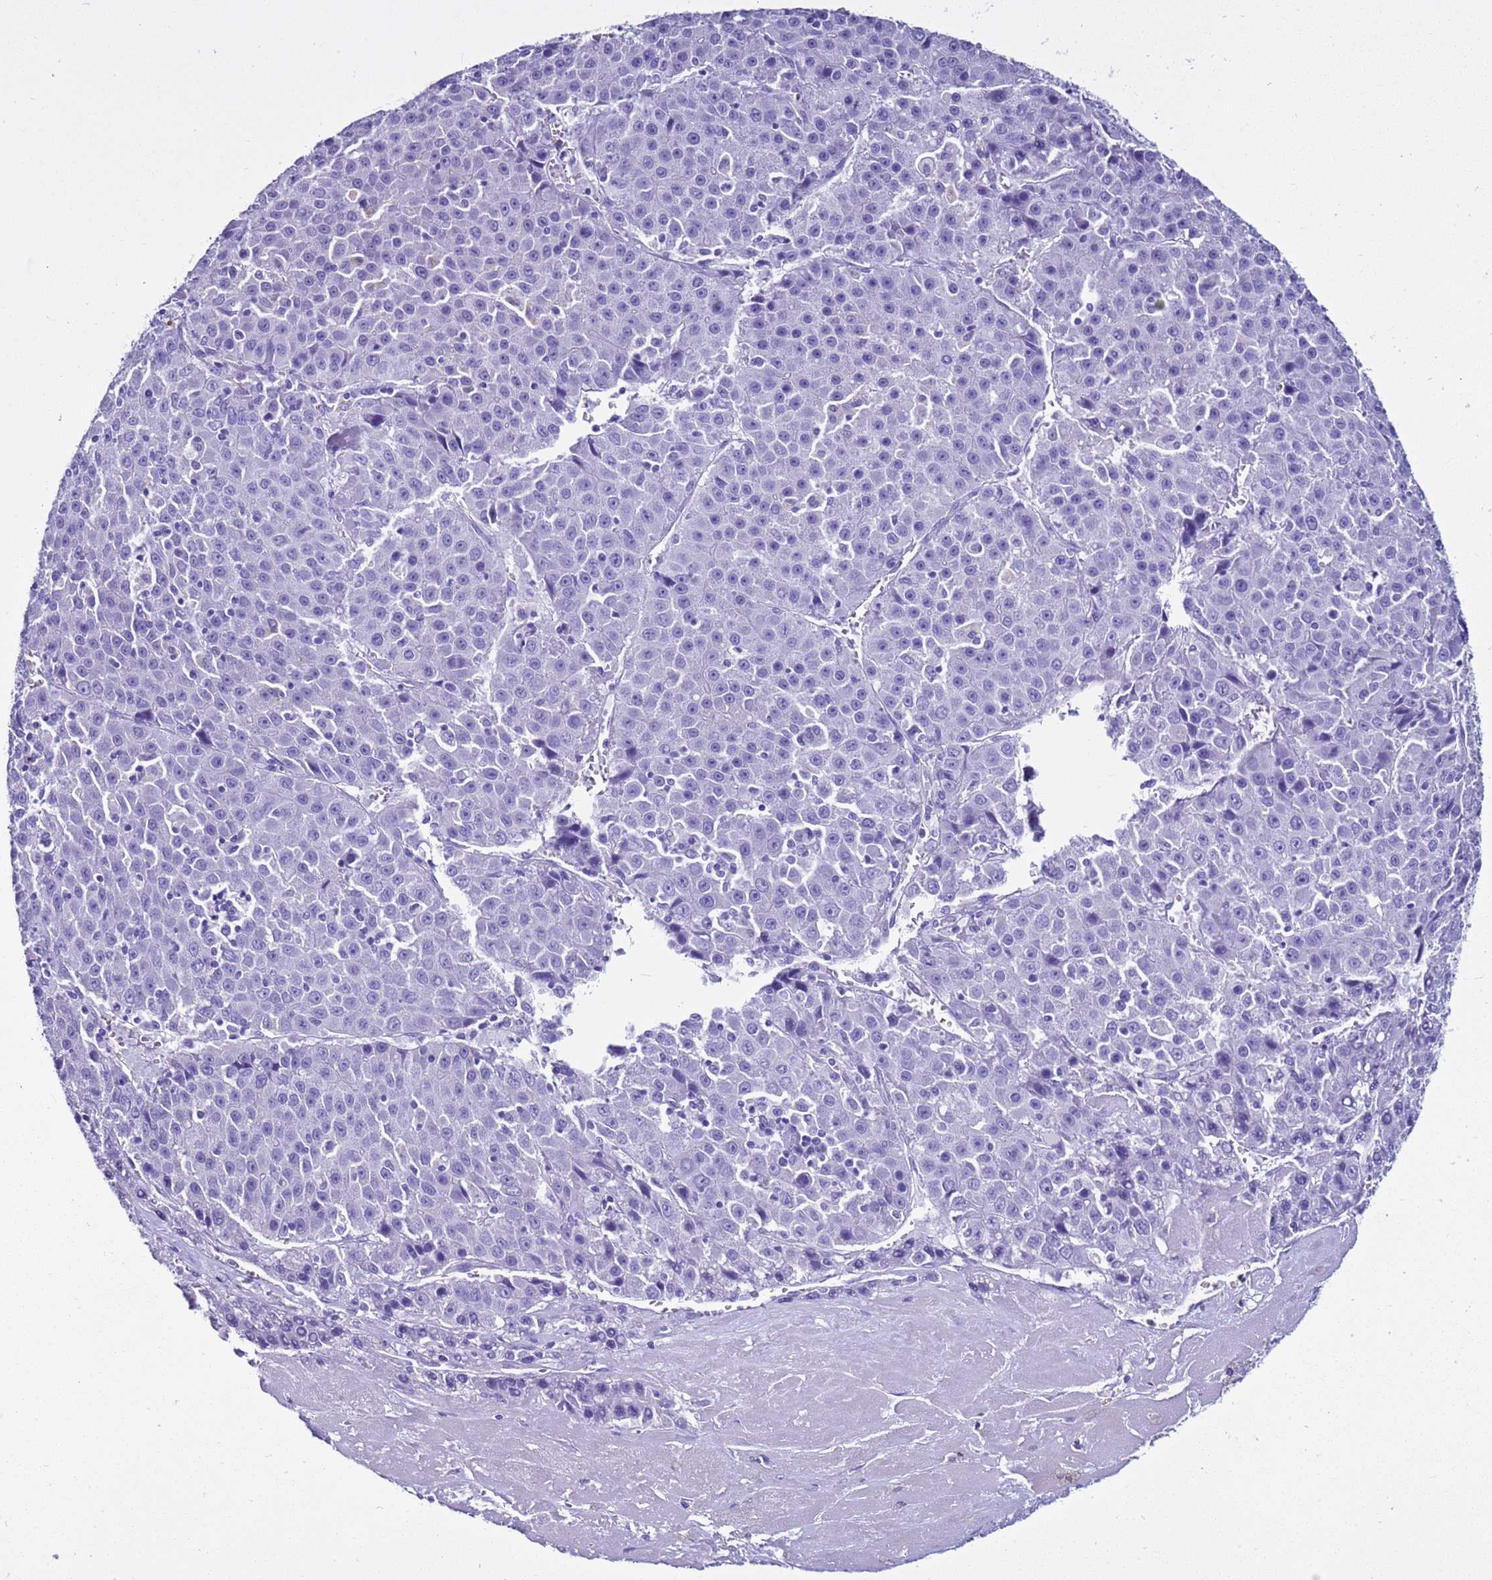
{"staining": {"intensity": "negative", "quantity": "none", "location": "none"}, "tissue": "liver cancer", "cell_type": "Tumor cells", "image_type": "cancer", "snomed": [{"axis": "morphology", "description": "Carcinoma, Hepatocellular, NOS"}, {"axis": "topography", "description": "Liver"}], "caption": "Immunohistochemical staining of liver hepatocellular carcinoma exhibits no significant expression in tumor cells.", "gene": "LCMT1", "patient": {"sex": "female", "age": 53}}